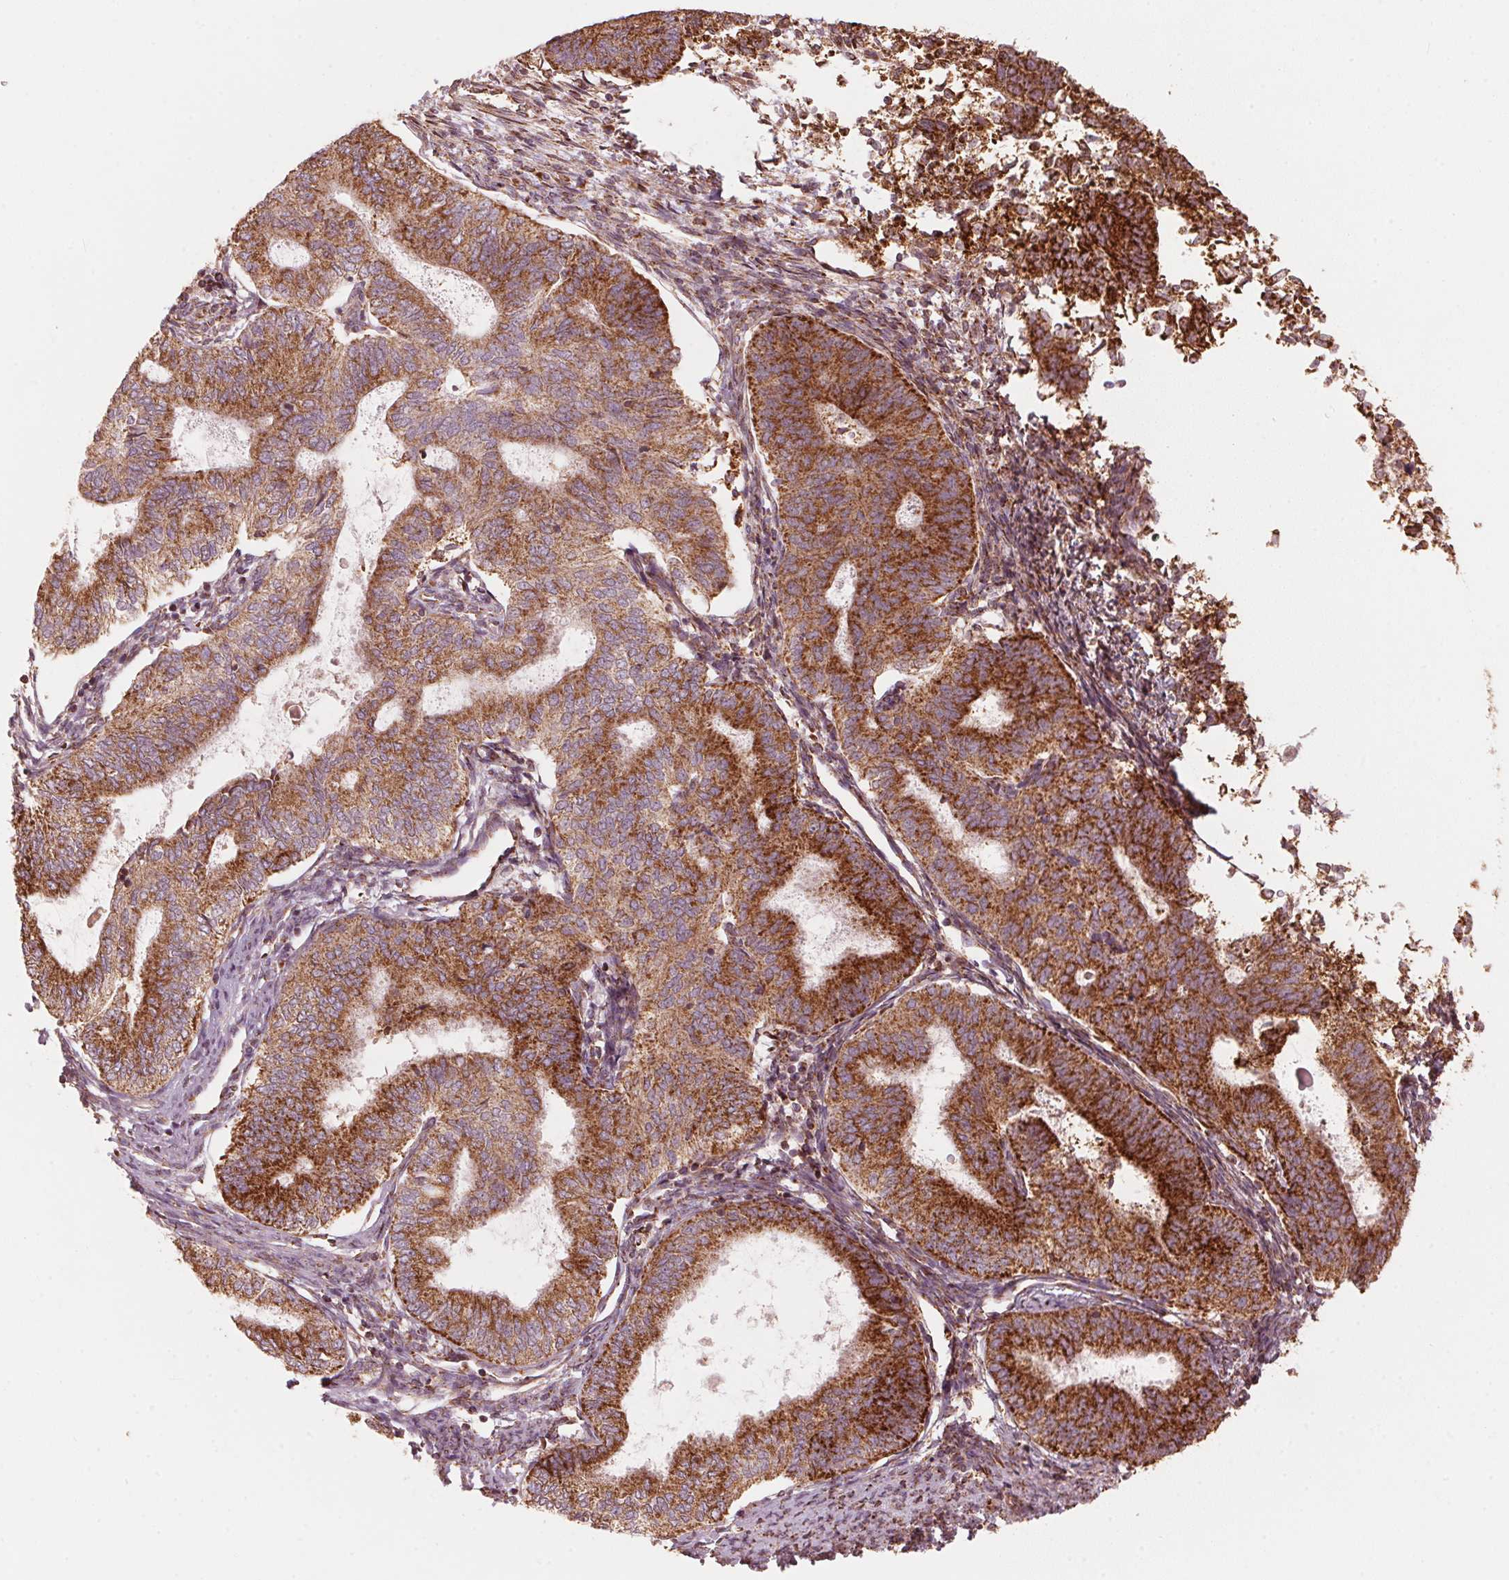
{"staining": {"intensity": "strong", "quantity": ">75%", "location": "cytoplasmic/membranous"}, "tissue": "endometrial cancer", "cell_type": "Tumor cells", "image_type": "cancer", "snomed": [{"axis": "morphology", "description": "Adenocarcinoma, NOS"}, {"axis": "topography", "description": "Endometrium"}], "caption": "Immunohistochemistry (DAB) staining of endometrial cancer demonstrates strong cytoplasmic/membranous protein staining in about >75% of tumor cells.", "gene": "TOMM70", "patient": {"sex": "female", "age": 65}}